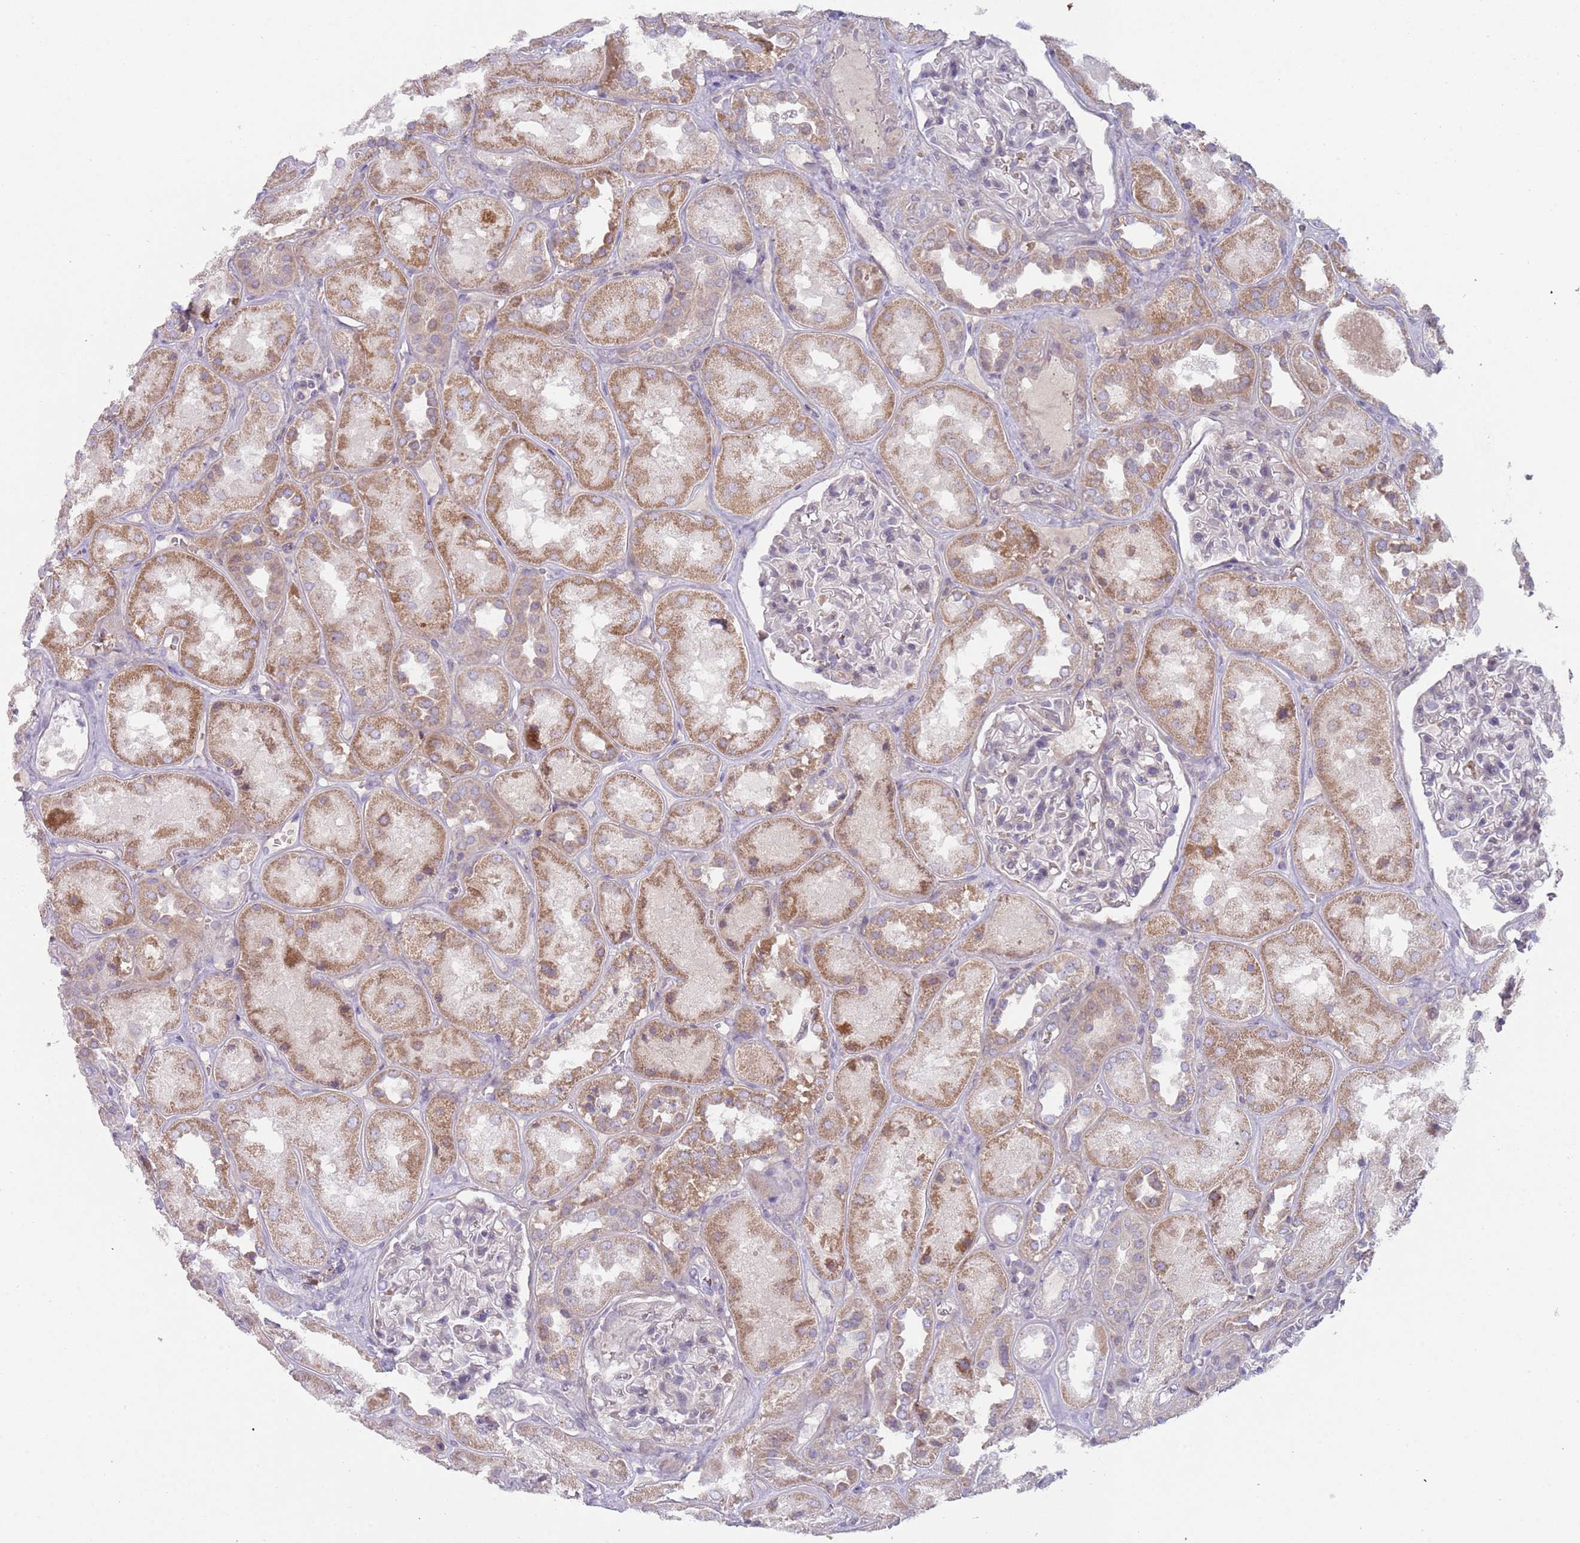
{"staining": {"intensity": "negative", "quantity": "none", "location": "none"}, "tissue": "kidney", "cell_type": "Cells in glomeruli", "image_type": "normal", "snomed": [{"axis": "morphology", "description": "Normal tissue, NOS"}, {"axis": "topography", "description": "Kidney"}], "caption": "DAB (3,3'-diaminobenzidine) immunohistochemical staining of unremarkable kidney shows no significant staining in cells in glomeruli.", "gene": "PRAC1", "patient": {"sex": "male", "age": 70}}